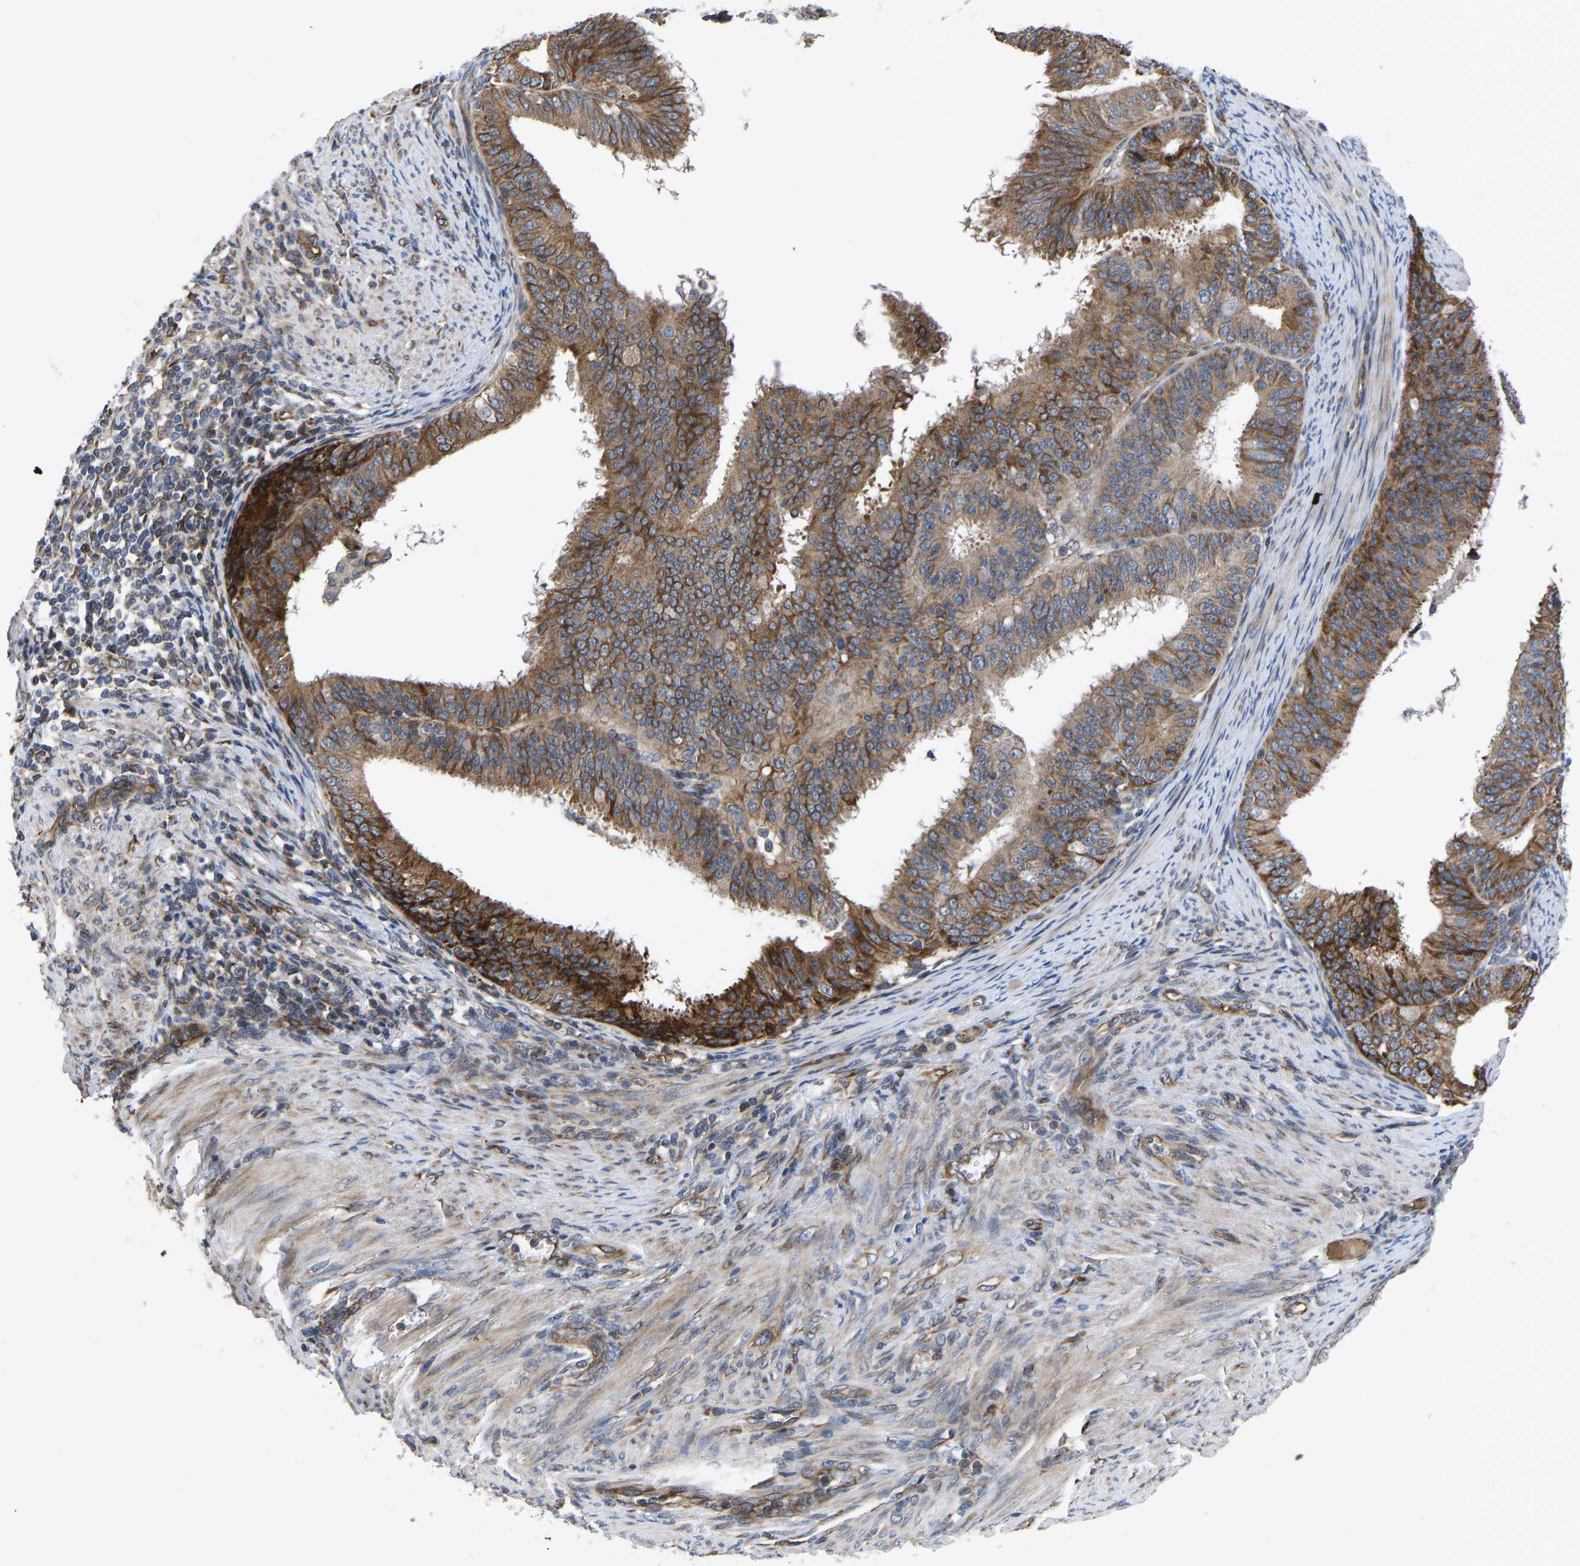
{"staining": {"intensity": "moderate", "quantity": ">75%", "location": "cytoplasmic/membranous"}, "tissue": "endometrial cancer", "cell_type": "Tumor cells", "image_type": "cancer", "snomed": [{"axis": "morphology", "description": "Adenocarcinoma, NOS"}, {"axis": "topography", "description": "Endometrium"}], "caption": "Endometrial cancer (adenocarcinoma) tissue demonstrates moderate cytoplasmic/membranous positivity in about >75% of tumor cells, visualized by immunohistochemistry.", "gene": "FRRS1", "patient": {"sex": "female", "age": 70}}